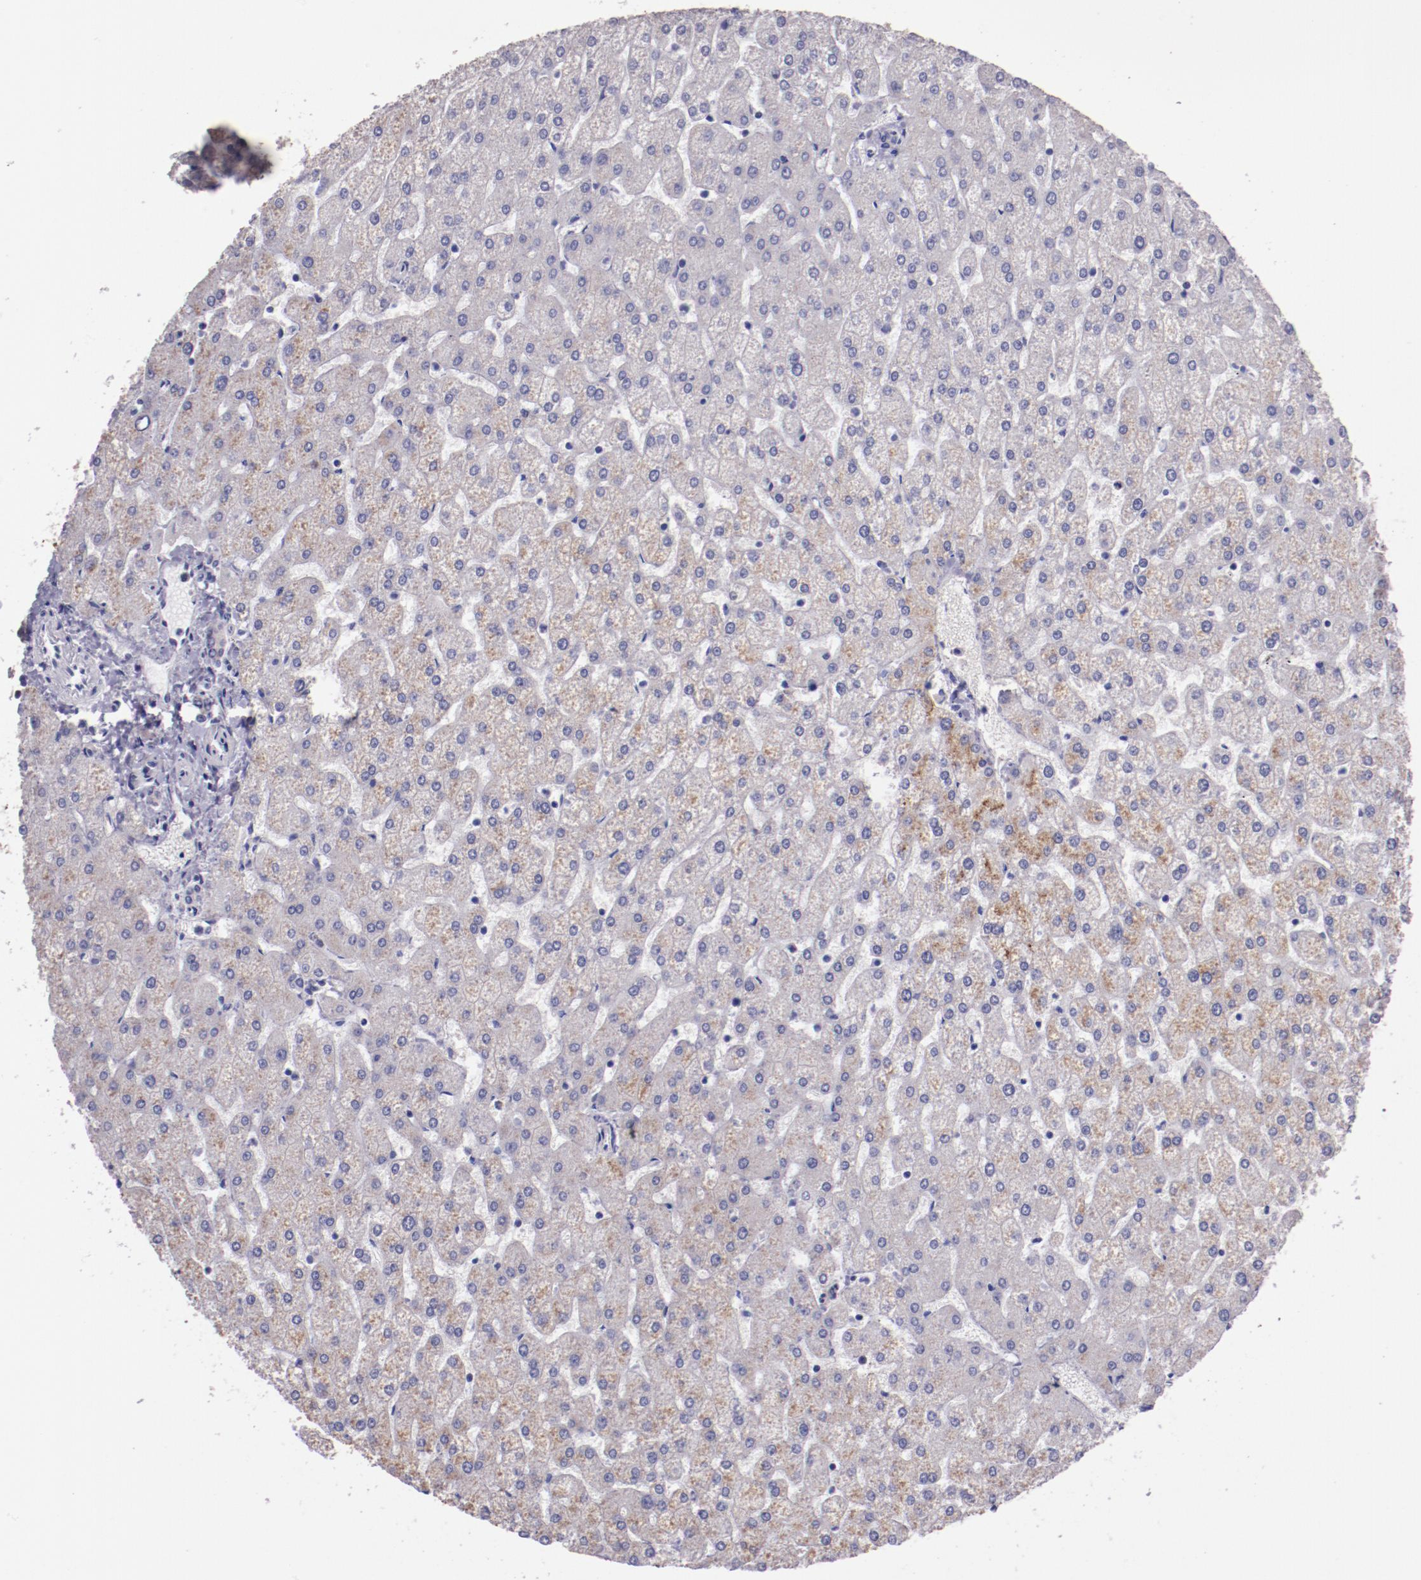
{"staining": {"intensity": "negative", "quantity": "none", "location": "none"}, "tissue": "liver", "cell_type": "Cholangiocytes", "image_type": "normal", "snomed": [{"axis": "morphology", "description": "Normal tissue, NOS"}, {"axis": "topography", "description": "Liver"}], "caption": "A photomicrograph of human liver is negative for staining in cholangiocytes. (Immunohistochemistry (ihc), brightfield microscopy, high magnification).", "gene": "ELF1", "patient": {"sex": "female", "age": 32}}